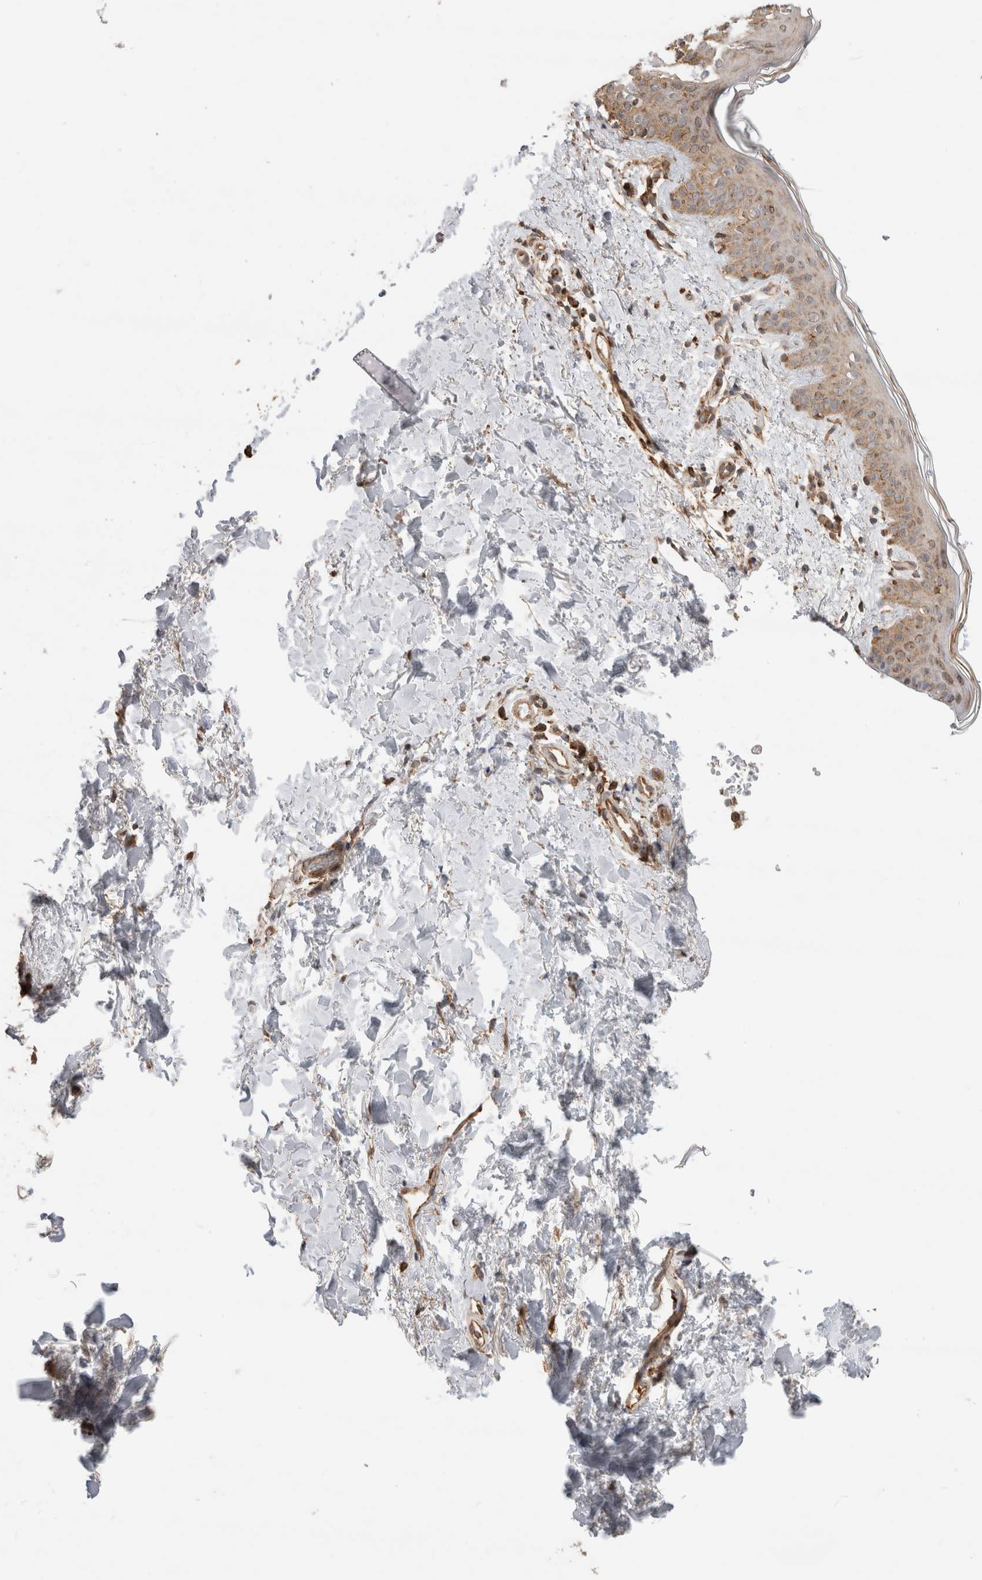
{"staining": {"intensity": "moderate", "quantity": ">75%", "location": "cytoplasmic/membranous"}, "tissue": "skin", "cell_type": "Fibroblasts", "image_type": "normal", "snomed": [{"axis": "morphology", "description": "Normal tissue, NOS"}, {"axis": "topography", "description": "Skin"}], "caption": "Benign skin demonstrates moderate cytoplasmic/membranous positivity in about >75% of fibroblasts, visualized by immunohistochemistry.", "gene": "IMMP2L", "patient": {"sex": "female", "age": 46}}